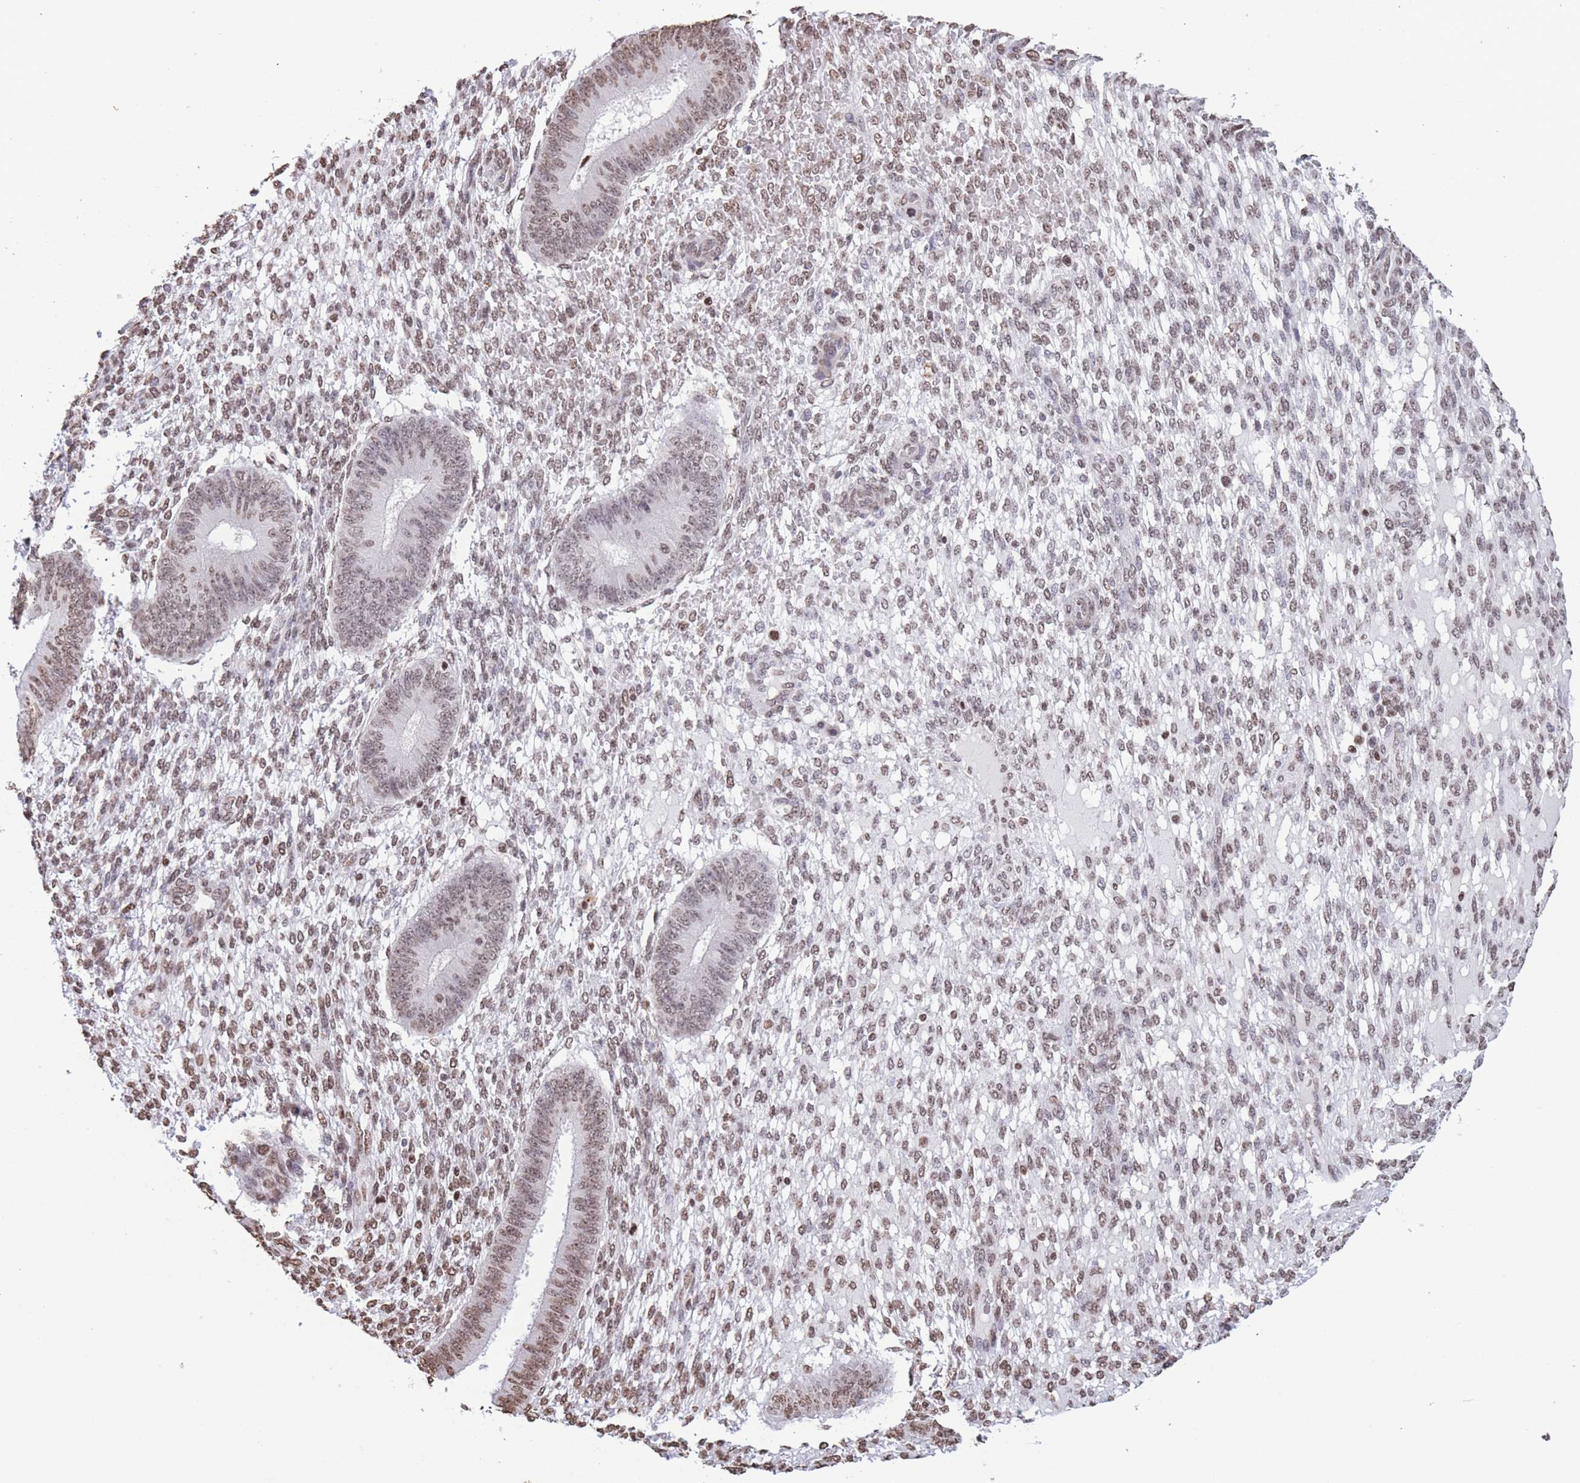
{"staining": {"intensity": "moderate", "quantity": ">75%", "location": "nuclear"}, "tissue": "endometrium", "cell_type": "Cells in endometrial stroma", "image_type": "normal", "snomed": [{"axis": "morphology", "description": "Normal tissue, NOS"}, {"axis": "topography", "description": "Endometrium"}], "caption": "Cells in endometrial stroma reveal medium levels of moderate nuclear expression in about >75% of cells in unremarkable endometrium.", "gene": "H2BC10", "patient": {"sex": "female", "age": 49}}